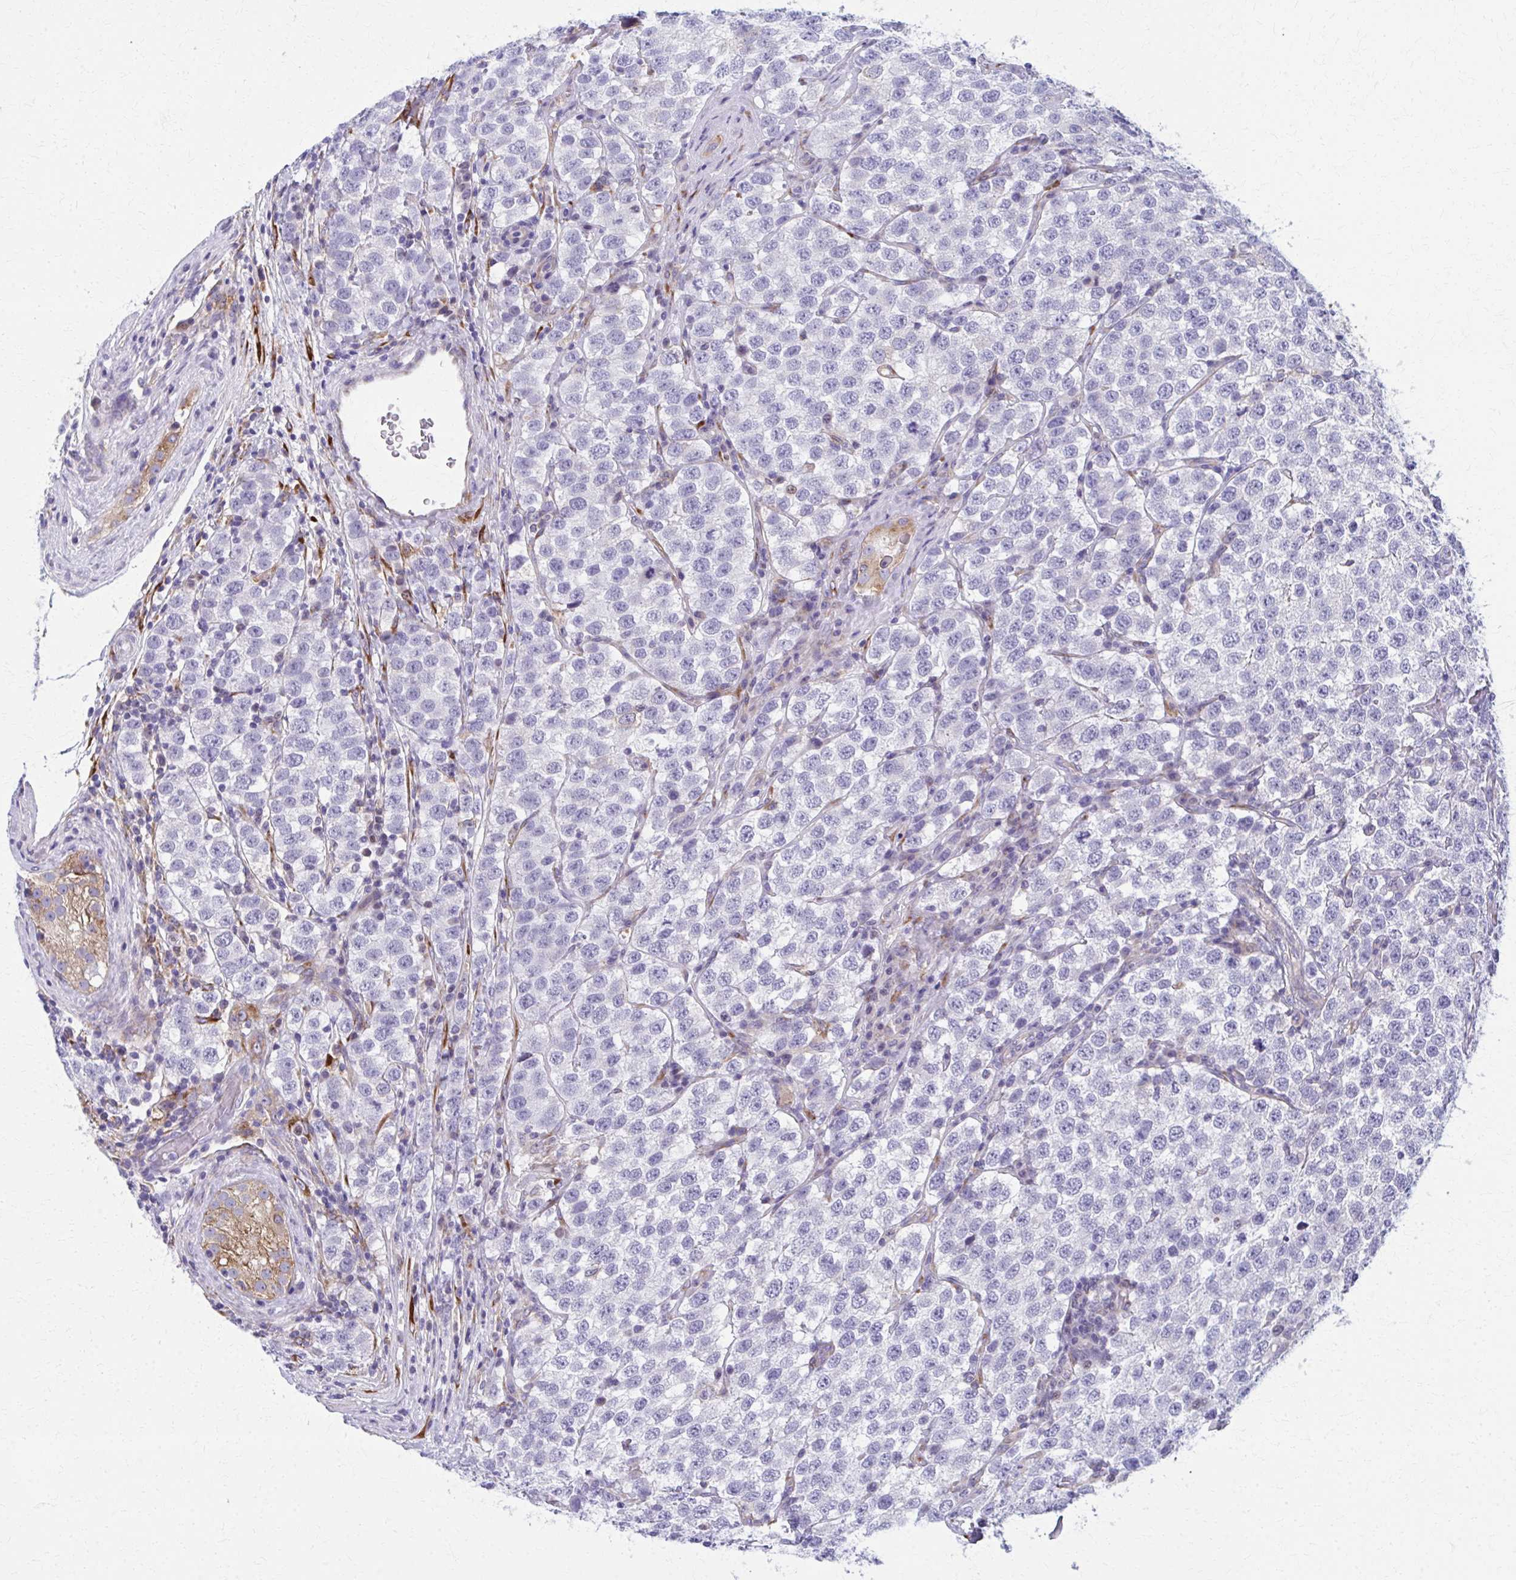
{"staining": {"intensity": "negative", "quantity": "none", "location": "none"}, "tissue": "testis cancer", "cell_type": "Tumor cells", "image_type": "cancer", "snomed": [{"axis": "morphology", "description": "Seminoma, NOS"}, {"axis": "topography", "description": "Testis"}], "caption": "DAB immunohistochemical staining of human testis cancer displays no significant positivity in tumor cells. Nuclei are stained in blue.", "gene": "SPATS2L", "patient": {"sex": "male", "age": 34}}